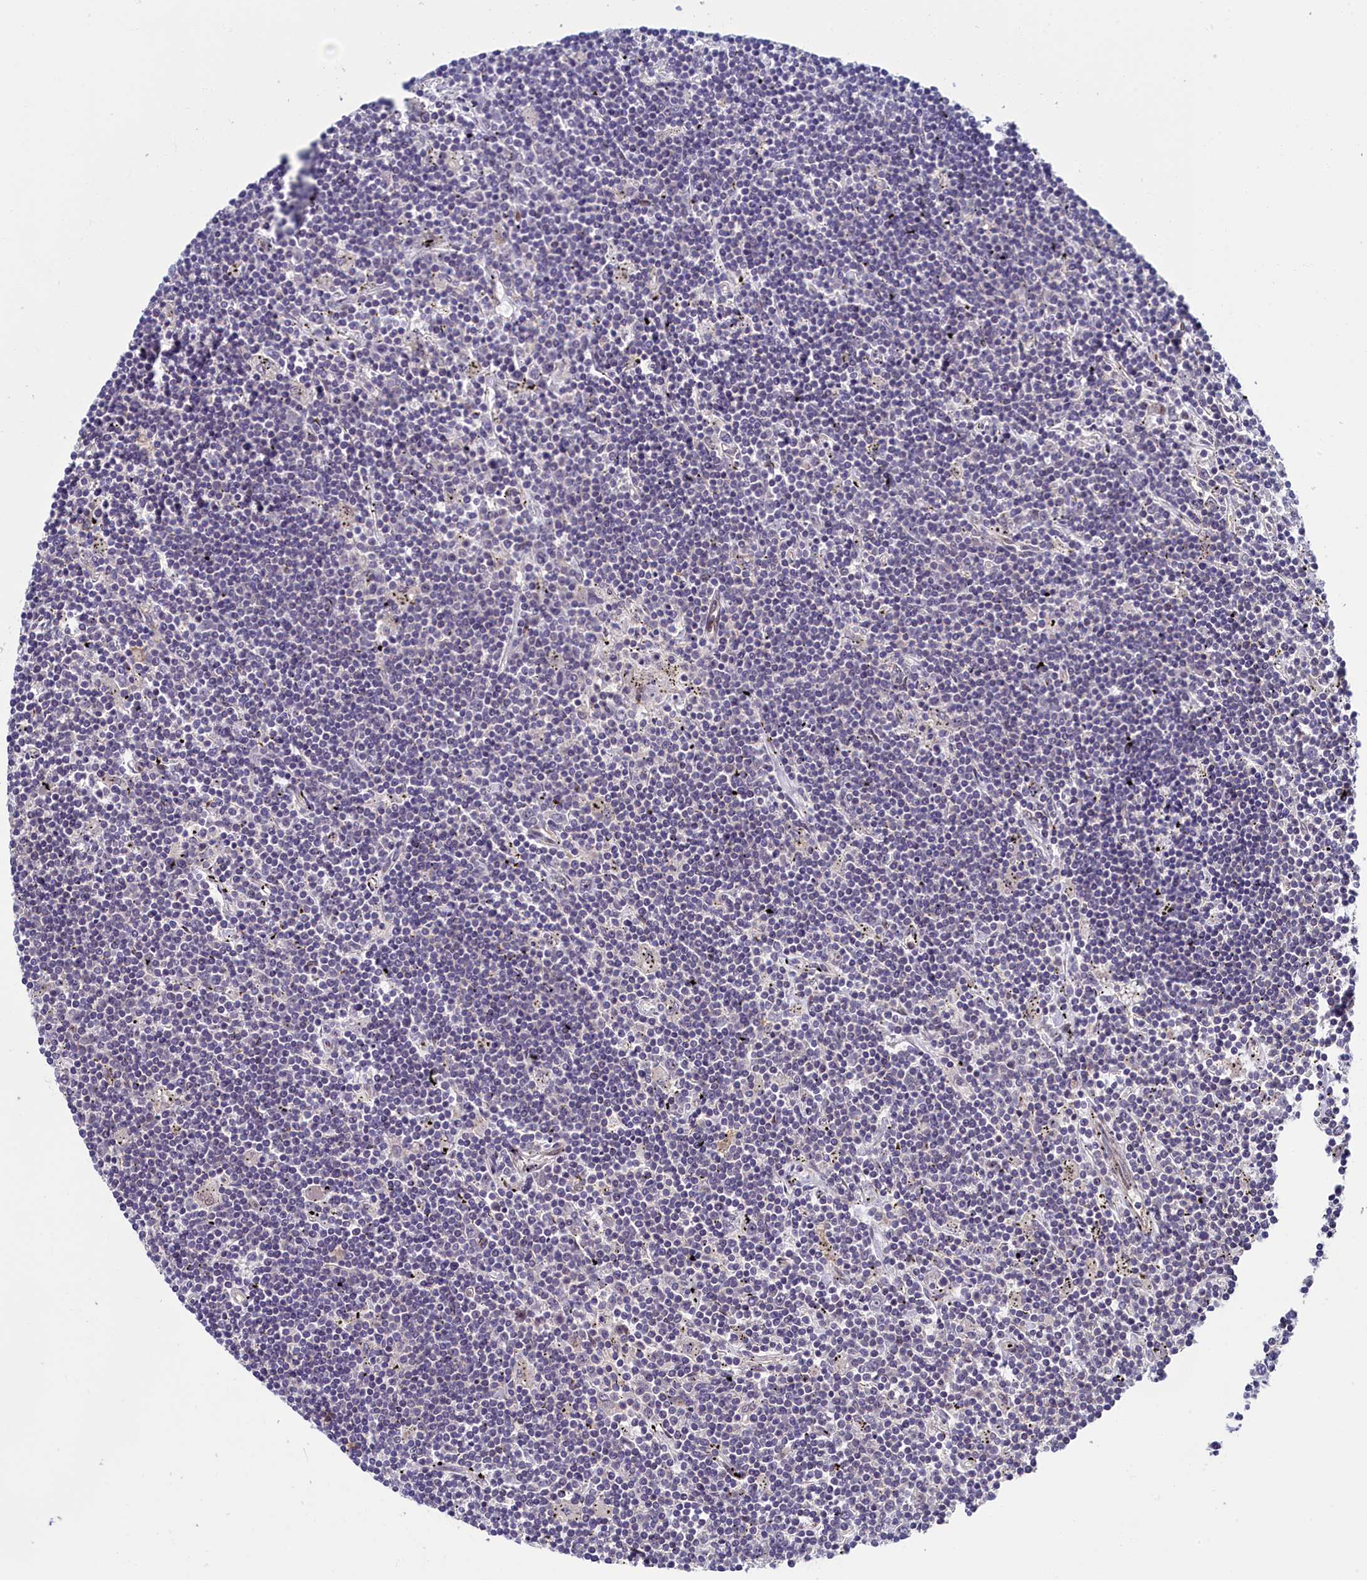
{"staining": {"intensity": "negative", "quantity": "none", "location": "none"}, "tissue": "lymphoma", "cell_type": "Tumor cells", "image_type": "cancer", "snomed": [{"axis": "morphology", "description": "Malignant lymphoma, non-Hodgkin's type, Low grade"}, {"axis": "topography", "description": "Spleen"}], "caption": "Lymphoma stained for a protein using immunohistochemistry demonstrates no positivity tumor cells.", "gene": "PIK3C3", "patient": {"sex": "male", "age": 76}}